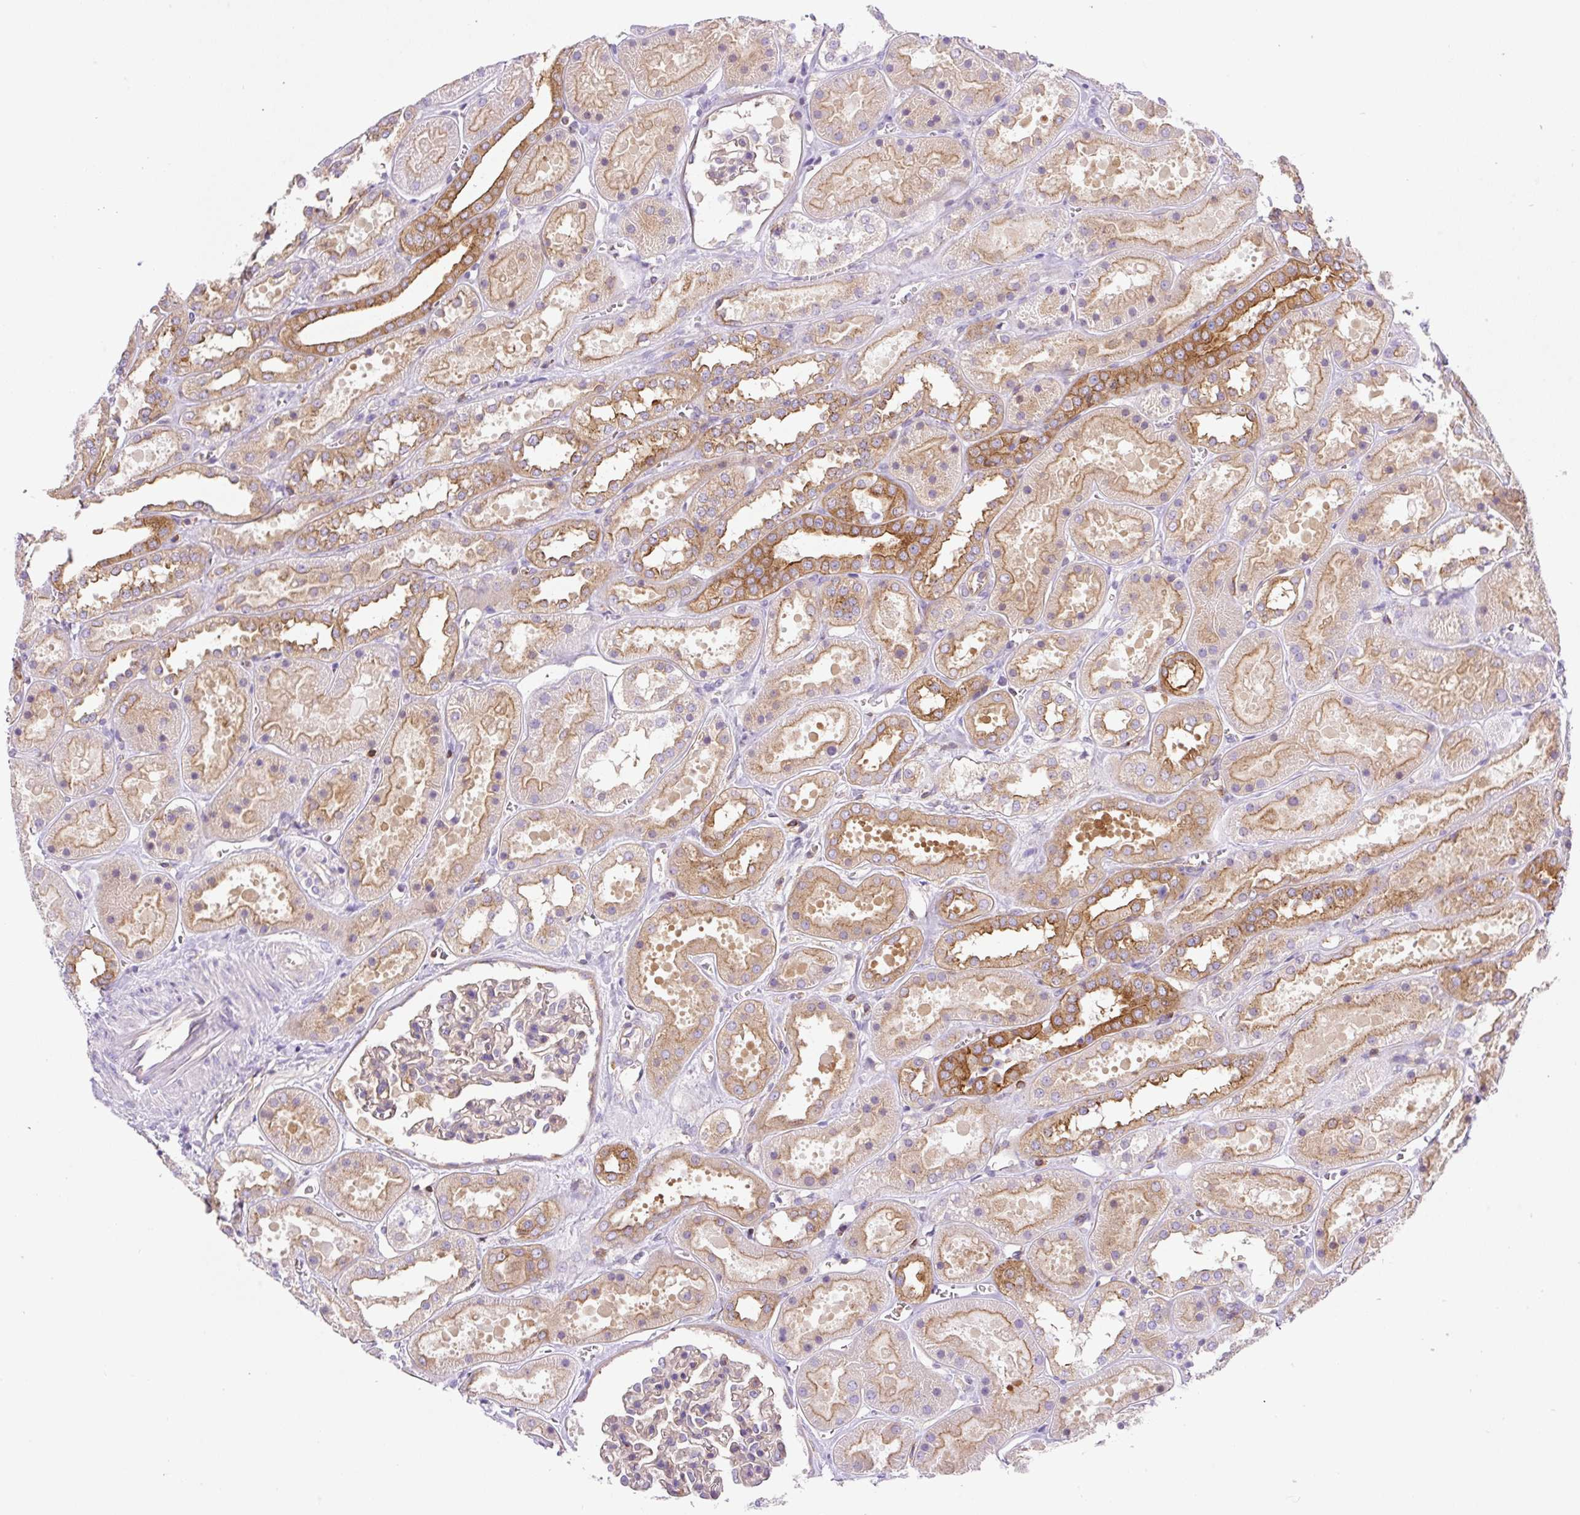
{"staining": {"intensity": "weak", "quantity": ">75%", "location": "cytoplasmic/membranous"}, "tissue": "kidney", "cell_type": "Cells in glomeruli", "image_type": "normal", "snomed": [{"axis": "morphology", "description": "Normal tissue, NOS"}, {"axis": "topography", "description": "Kidney"}], "caption": "Kidney stained with immunohistochemistry (IHC) reveals weak cytoplasmic/membranous expression in about >75% of cells in glomeruli.", "gene": "DNM2", "patient": {"sex": "female", "age": 41}}